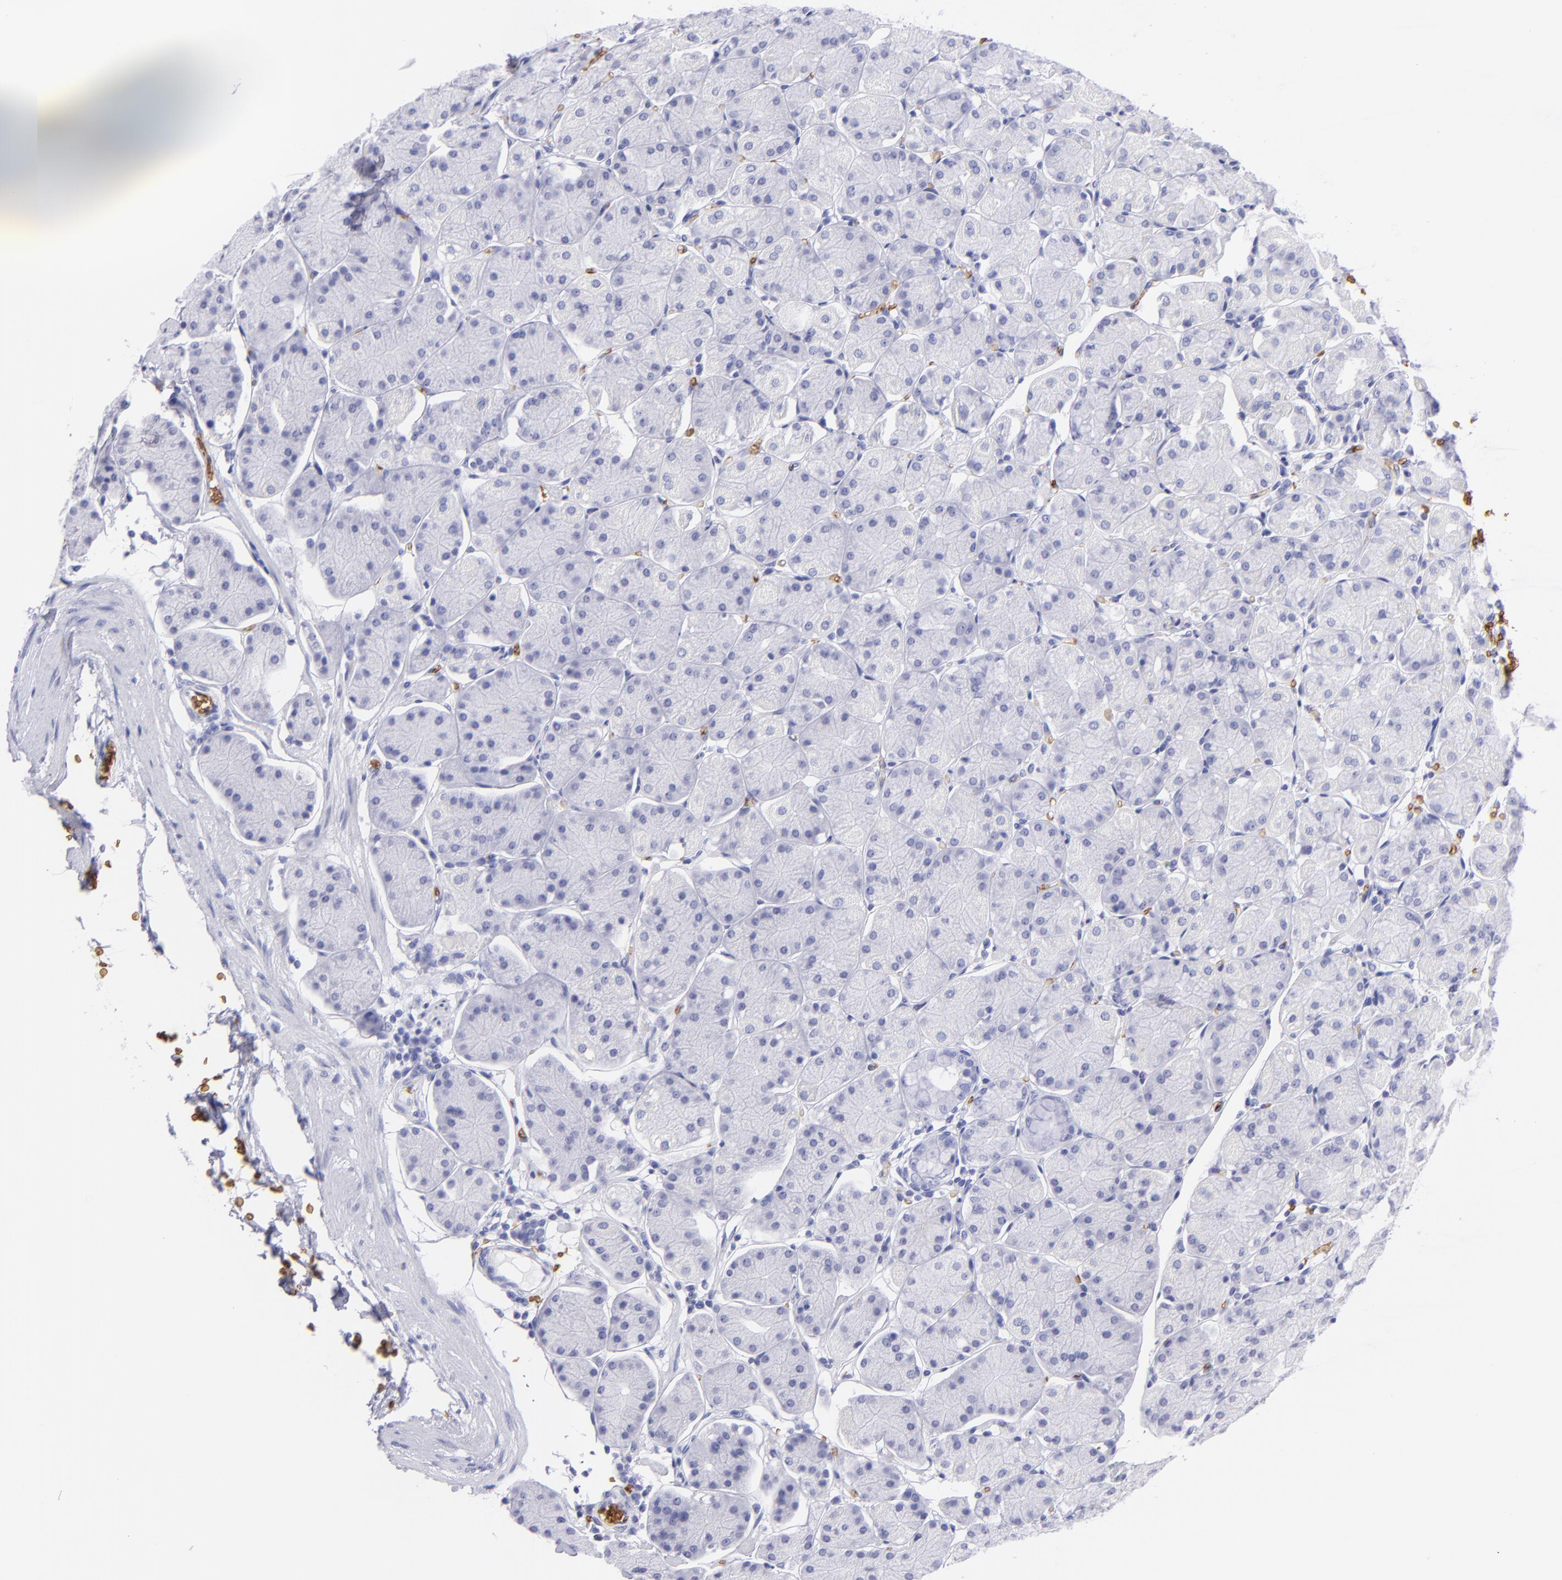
{"staining": {"intensity": "negative", "quantity": "none", "location": "none"}, "tissue": "stomach", "cell_type": "Glandular cells", "image_type": "normal", "snomed": [{"axis": "morphology", "description": "Normal tissue, NOS"}, {"axis": "topography", "description": "Stomach, upper"}, {"axis": "topography", "description": "Stomach"}], "caption": "High magnification brightfield microscopy of normal stomach stained with DAB (brown) and counterstained with hematoxylin (blue): glandular cells show no significant staining. (DAB (3,3'-diaminobenzidine) immunohistochemistry (IHC) with hematoxylin counter stain).", "gene": "GYPA", "patient": {"sex": "male", "age": 76}}